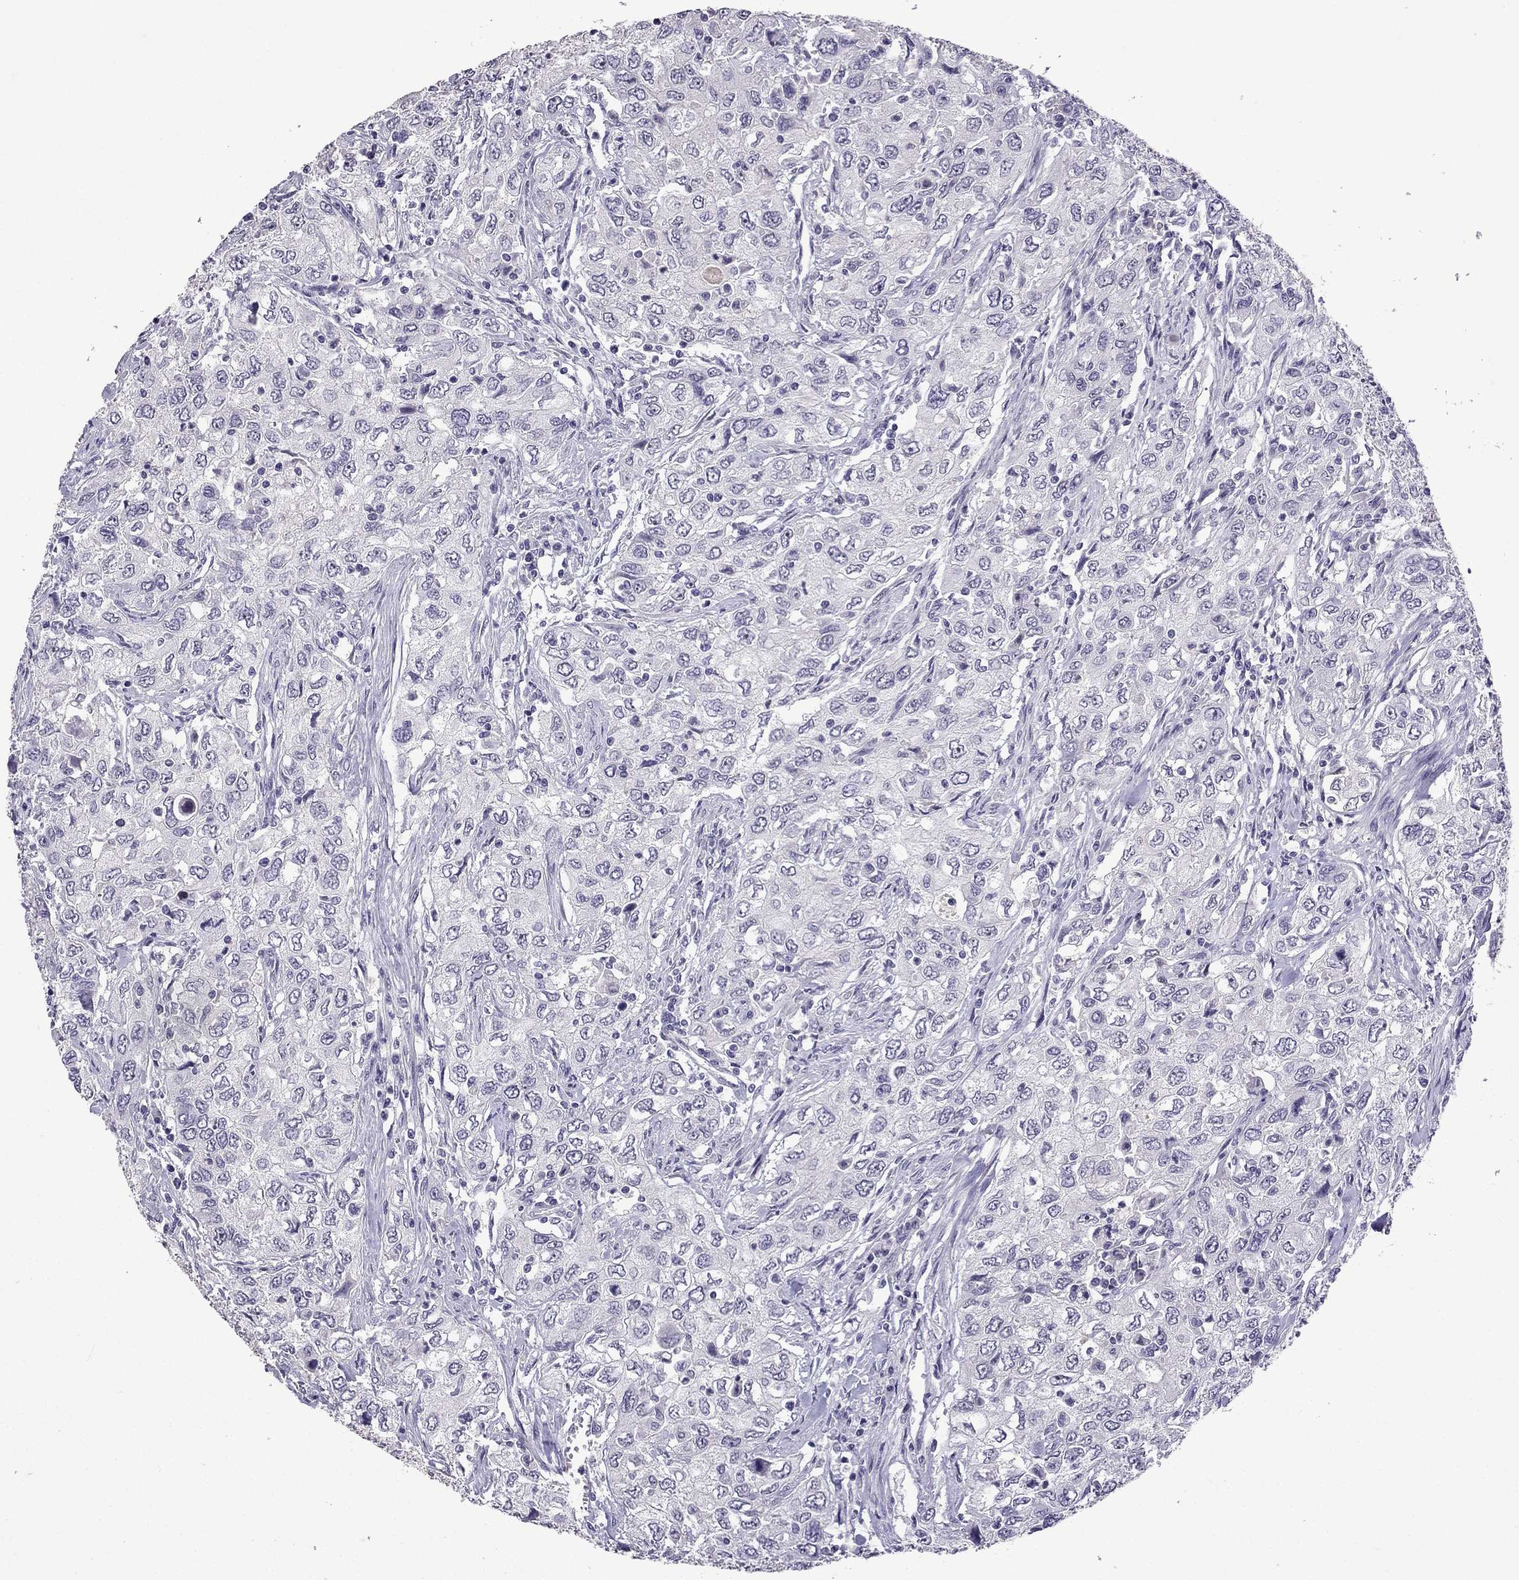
{"staining": {"intensity": "negative", "quantity": "none", "location": "none"}, "tissue": "urothelial cancer", "cell_type": "Tumor cells", "image_type": "cancer", "snomed": [{"axis": "morphology", "description": "Urothelial carcinoma, High grade"}, {"axis": "topography", "description": "Urinary bladder"}], "caption": "Urothelial cancer was stained to show a protein in brown. There is no significant expression in tumor cells.", "gene": "TTN", "patient": {"sex": "male", "age": 76}}